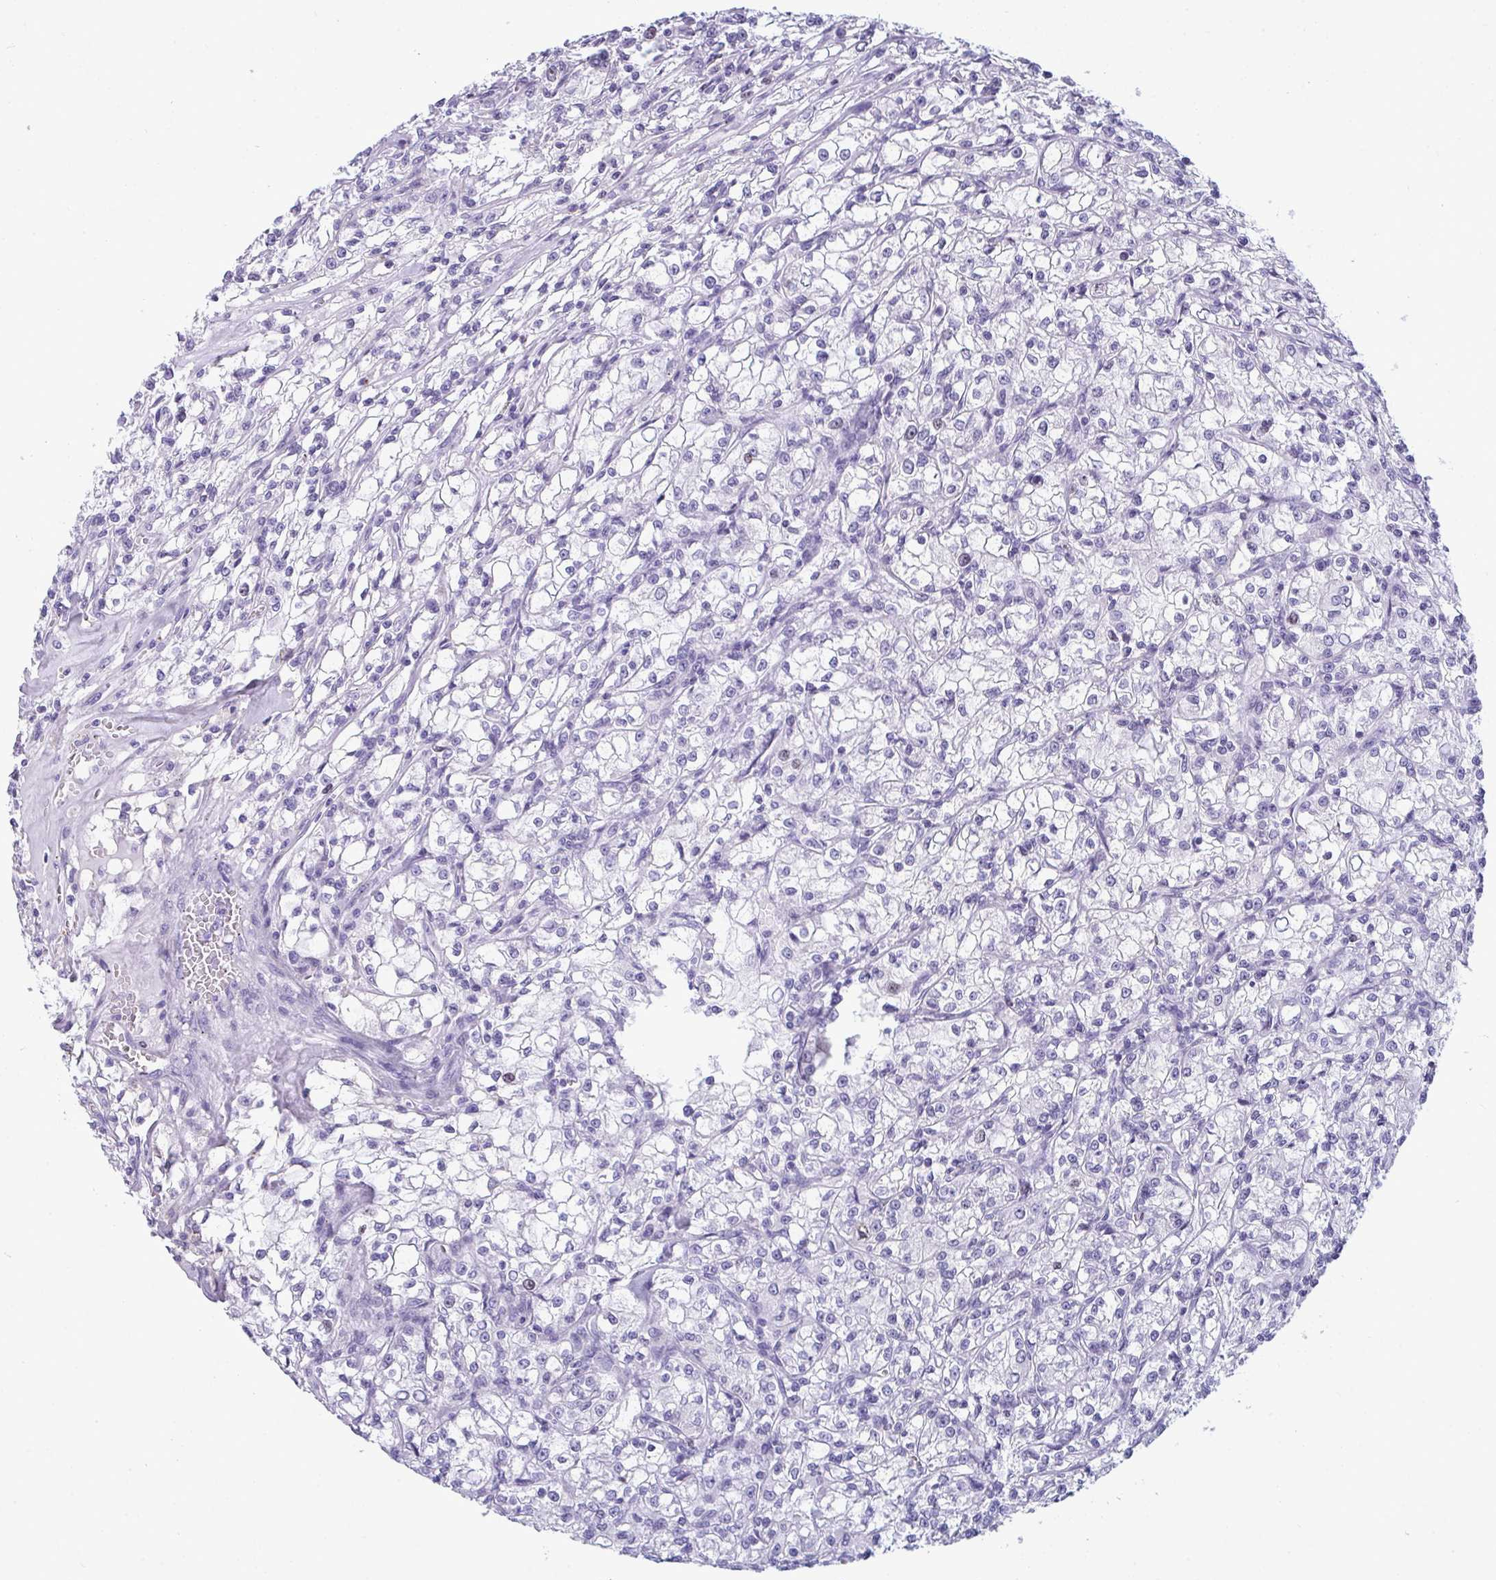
{"staining": {"intensity": "negative", "quantity": "none", "location": "none"}, "tissue": "renal cancer", "cell_type": "Tumor cells", "image_type": "cancer", "snomed": [{"axis": "morphology", "description": "Adenocarcinoma, NOS"}, {"axis": "topography", "description": "Kidney"}], "caption": "A micrograph of human renal cancer is negative for staining in tumor cells.", "gene": "SUZ12", "patient": {"sex": "female", "age": 59}}